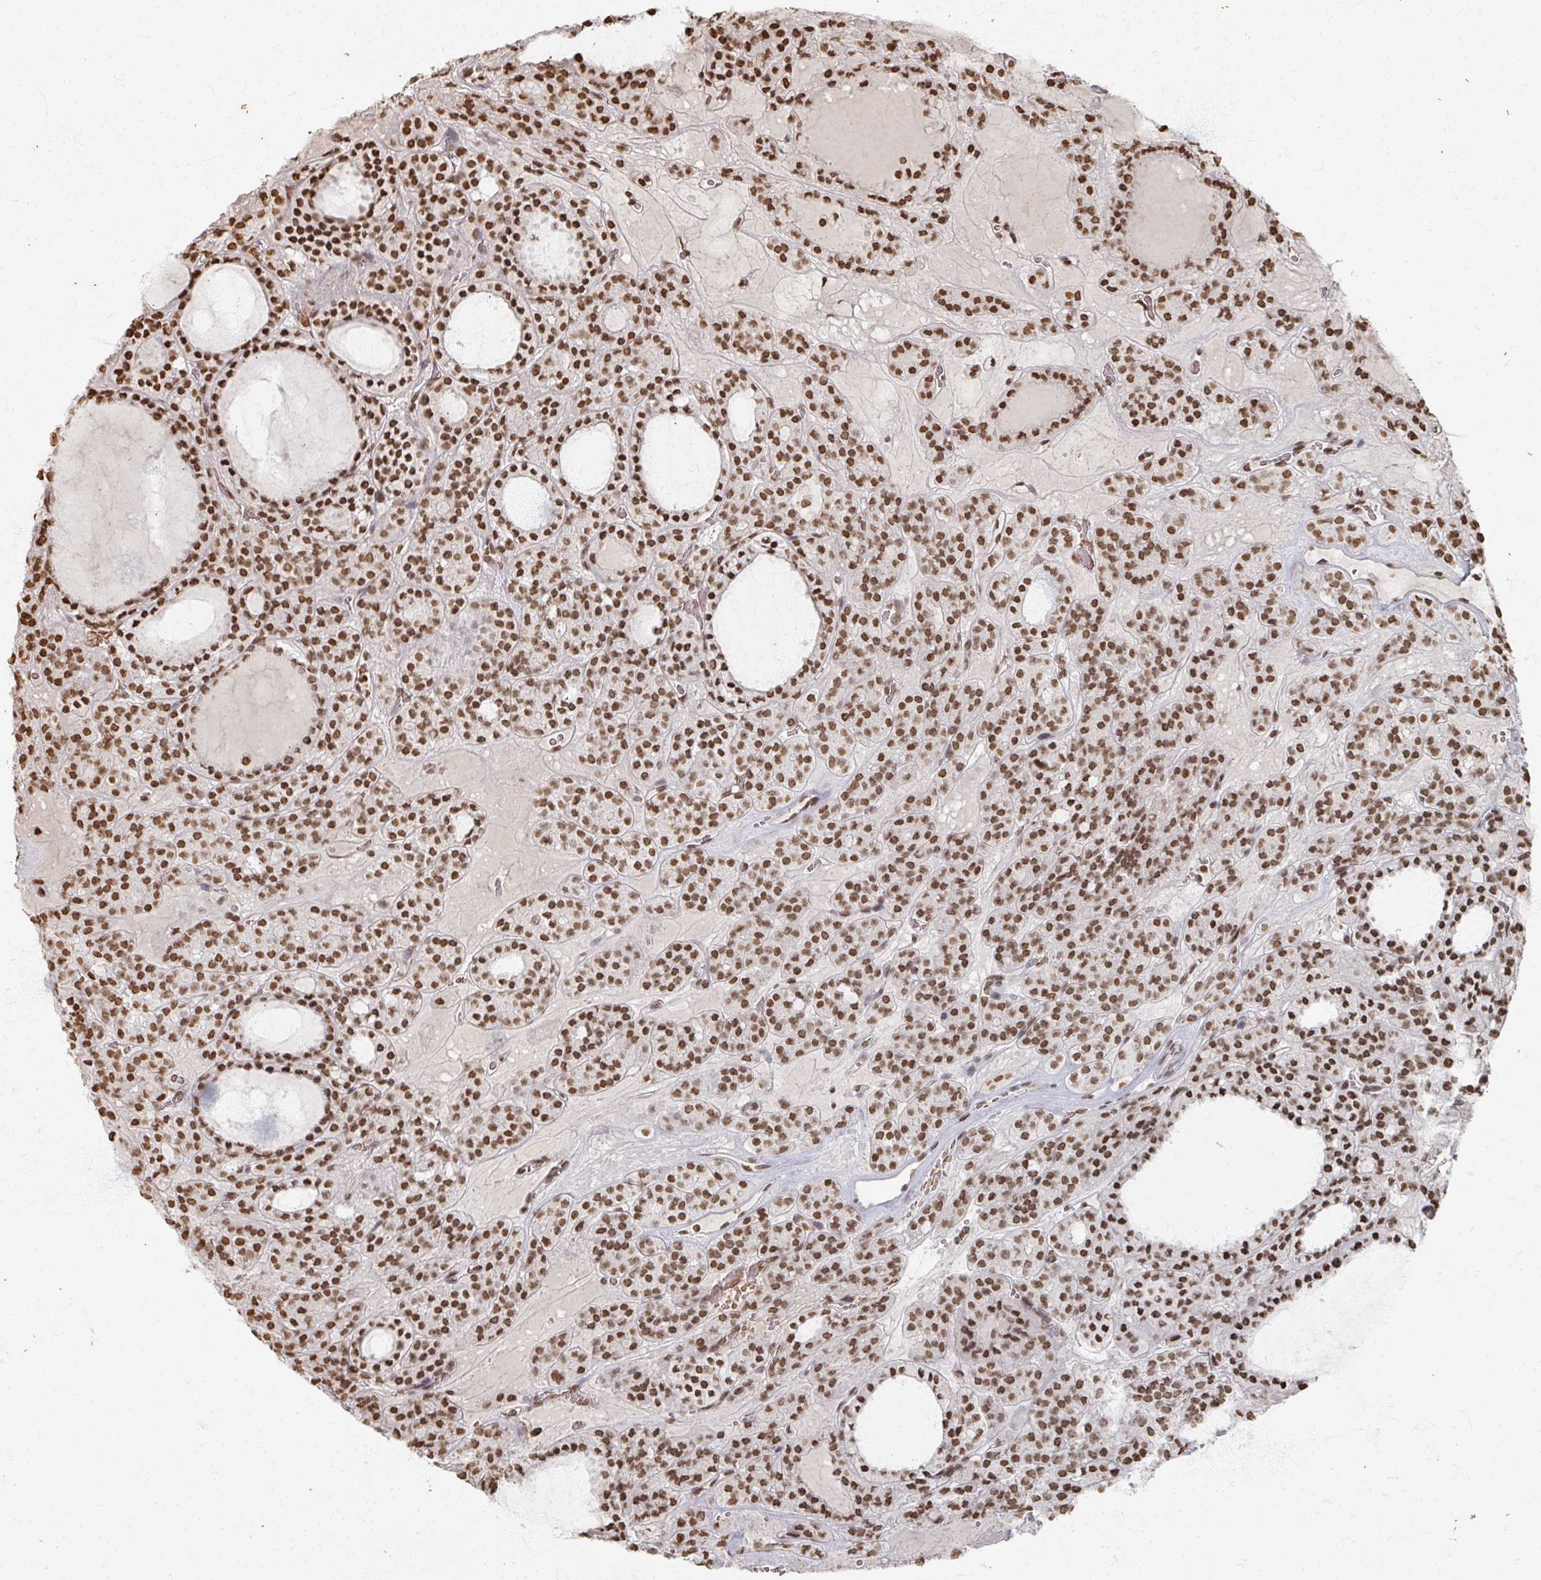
{"staining": {"intensity": "moderate", "quantity": ">75%", "location": "nuclear"}, "tissue": "thyroid cancer", "cell_type": "Tumor cells", "image_type": "cancer", "snomed": [{"axis": "morphology", "description": "Follicular adenoma carcinoma, NOS"}, {"axis": "topography", "description": "Thyroid gland"}], "caption": "IHC (DAB (3,3'-diaminobenzidine)) staining of human thyroid cancer (follicular adenoma carcinoma) demonstrates moderate nuclear protein staining in approximately >75% of tumor cells. The staining is performed using DAB (3,3'-diaminobenzidine) brown chromogen to label protein expression. The nuclei are counter-stained blue using hematoxylin.", "gene": "DCUN1D5", "patient": {"sex": "female", "age": 63}}